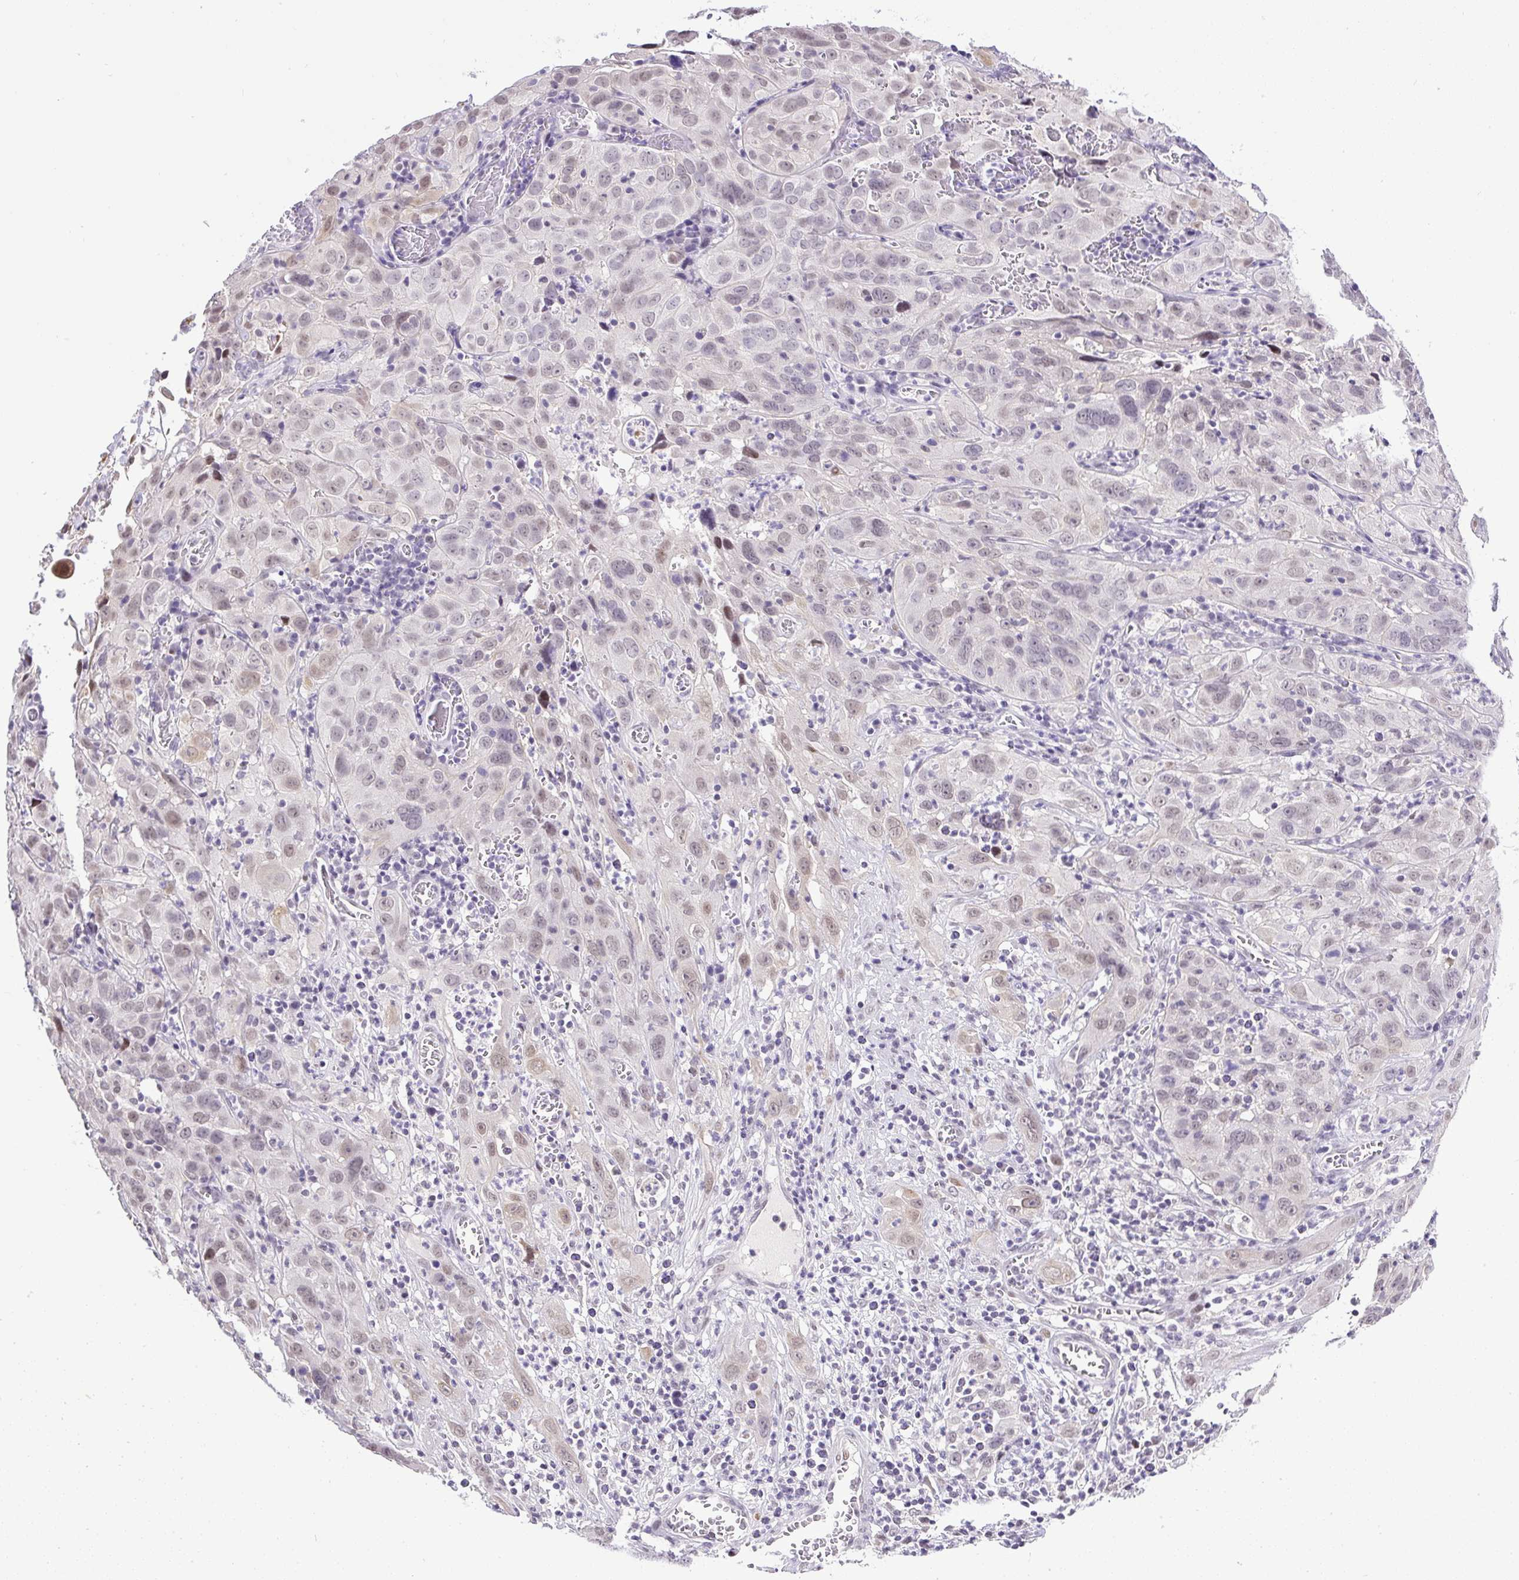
{"staining": {"intensity": "weak", "quantity": ">75%", "location": "nuclear"}, "tissue": "cervical cancer", "cell_type": "Tumor cells", "image_type": "cancer", "snomed": [{"axis": "morphology", "description": "Squamous cell carcinoma, NOS"}, {"axis": "topography", "description": "Cervix"}], "caption": "Protein expression analysis of human cervical cancer reveals weak nuclear staining in about >75% of tumor cells. (Brightfield microscopy of DAB IHC at high magnification).", "gene": "WNT10B", "patient": {"sex": "female", "age": 32}}